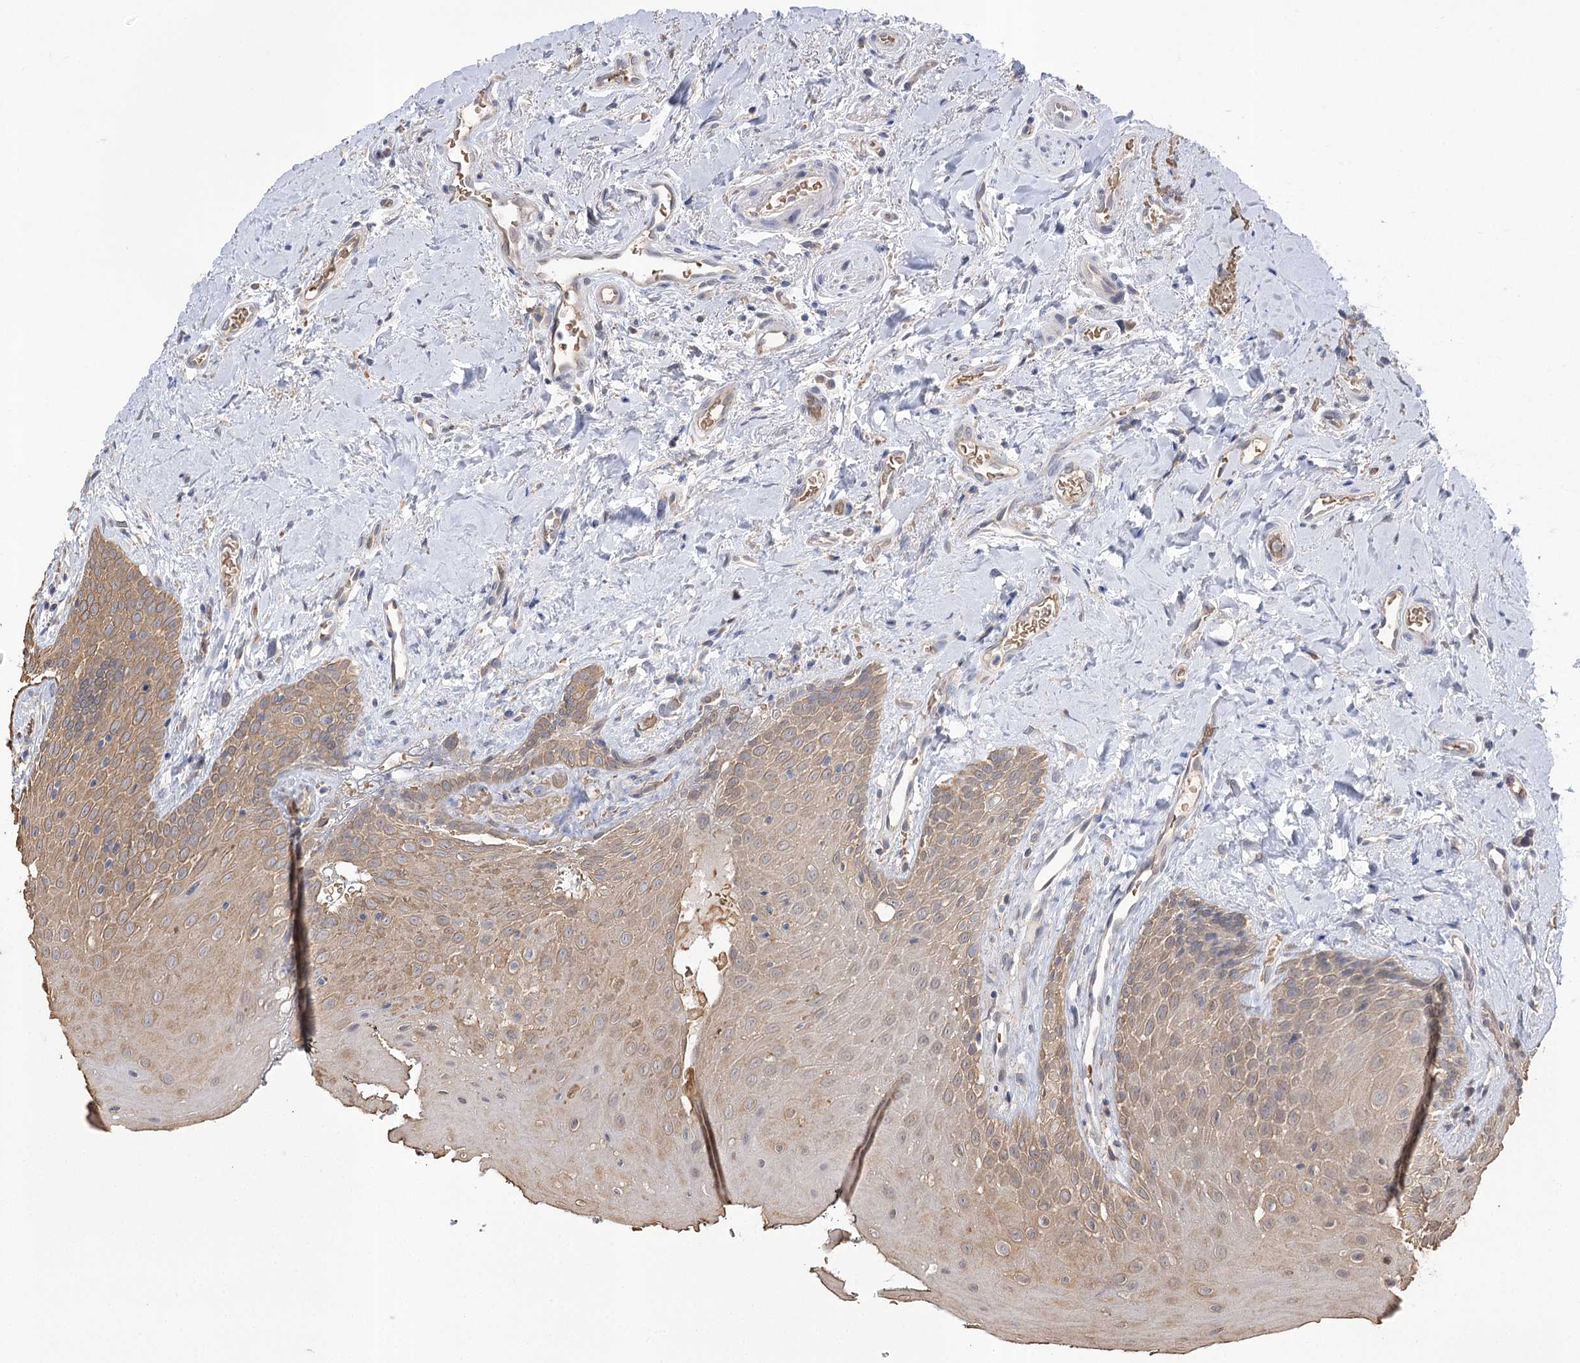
{"staining": {"intensity": "moderate", "quantity": ">75%", "location": "cytoplasmic/membranous"}, "tissue": "oral mucosa", "cell_type": "Squamous epithelial cells", "image_type": "normal", "snomed": [{"axis": "morphology", "description": "Normal tissue, NOS"}, {"axis": "topography", "description": "Oral tissue"}], "caption": "Protein staining shows moderate cytoplasmic/membranous expression in about >75% of squamous epithelial cells in unremarkable oral mucosa.", "gene": "R3HDM2", "patient": {"sex": "male", "age": 74}}